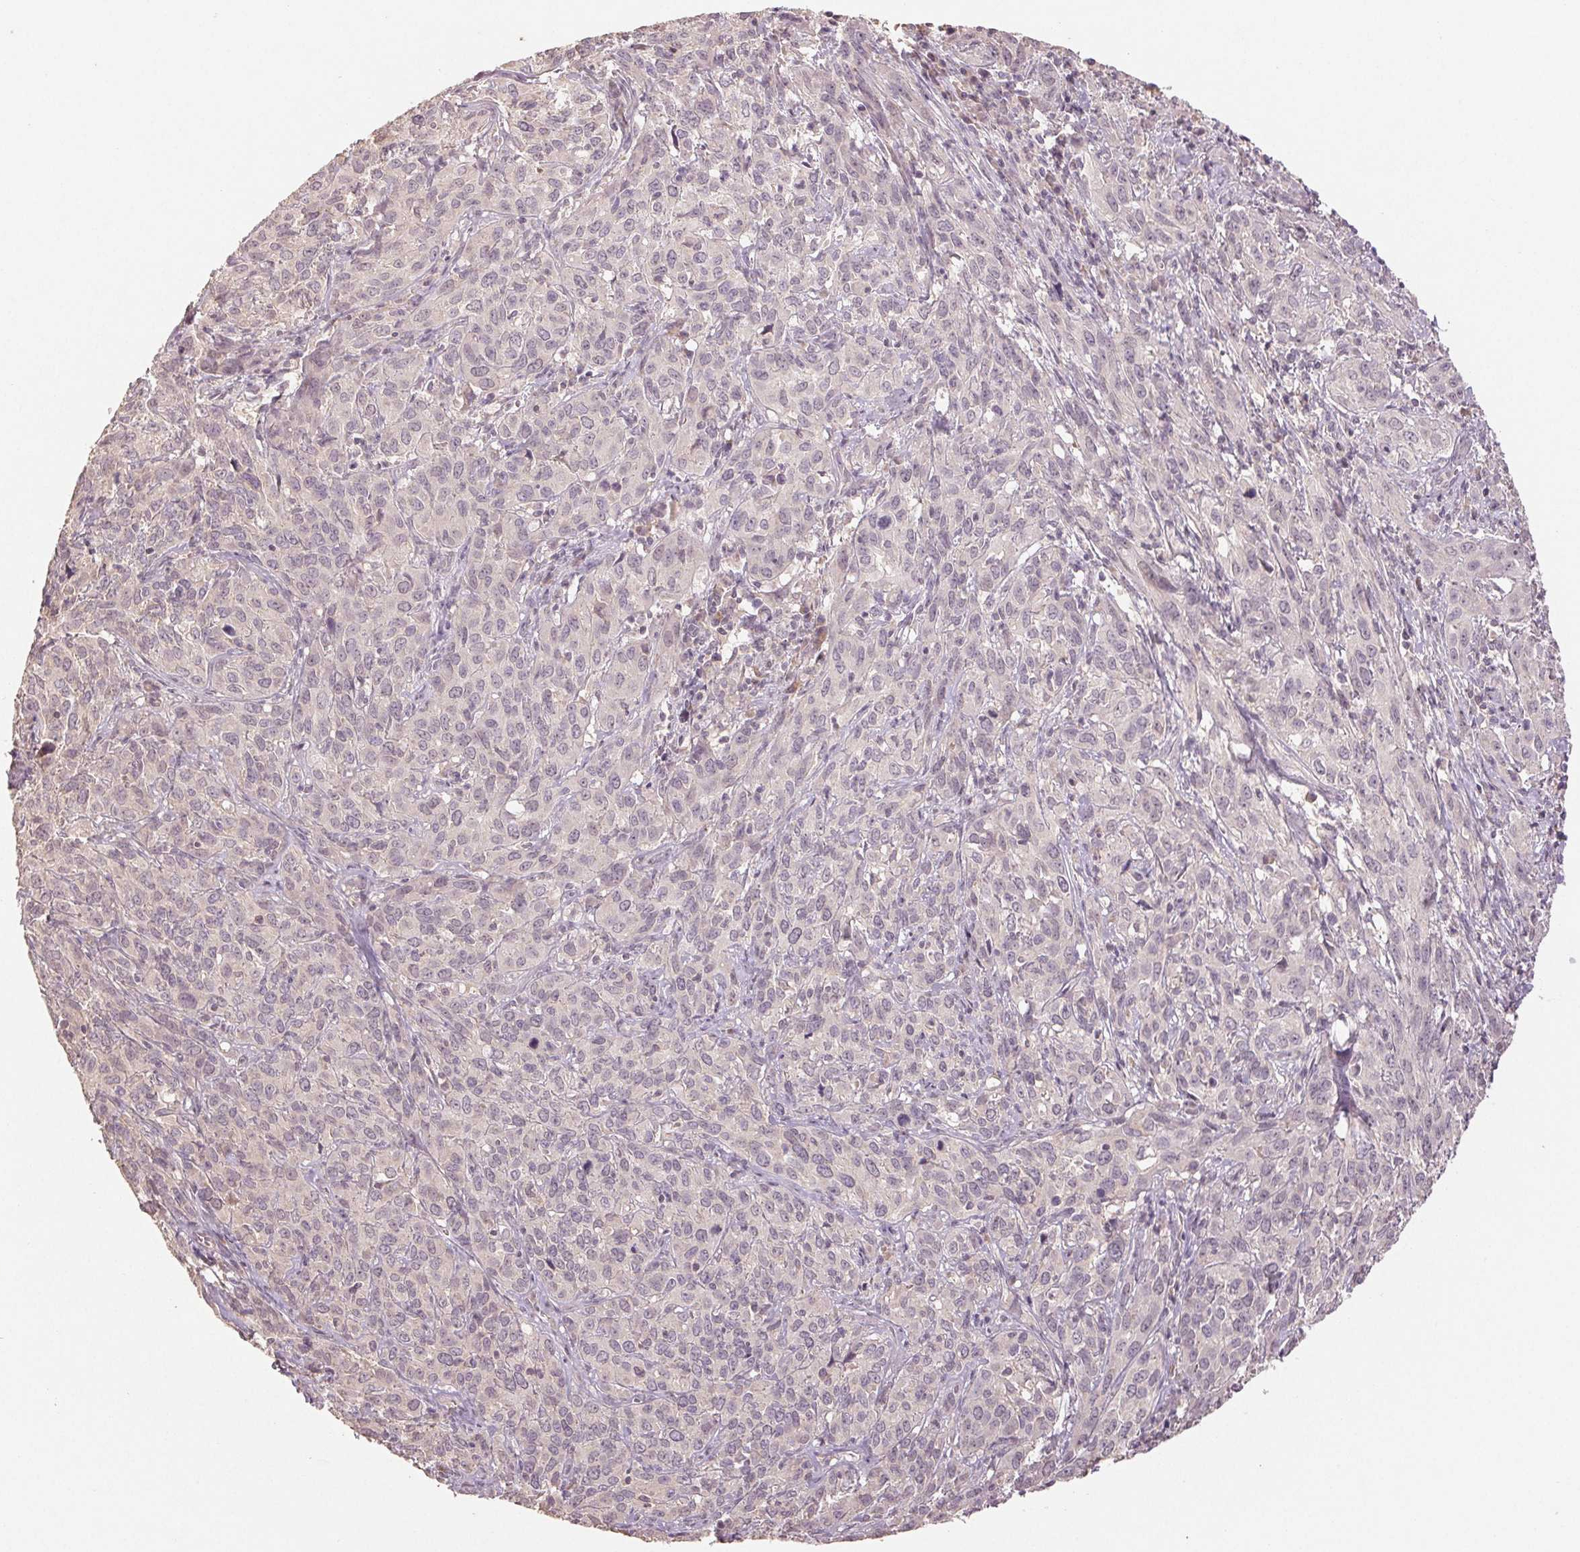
{"staining": {"intensity": "negative", "quantity": "none", "location": "none"}, "tissue": "cervical cancer", "cell_type": "Tumor cells", "image_type": "cancer", "snomed": [{"axis": "morphology", "description": "Squamous cell carcinoma, NOS"}, {"axis": "topography", "description": "Cervix"}], "caption": "An image of human squamous cell carcinoma (cervical) is negative for staining in tumor cells.", "gene": "COX14", "patient": {"sex": "female", "age": 51}}